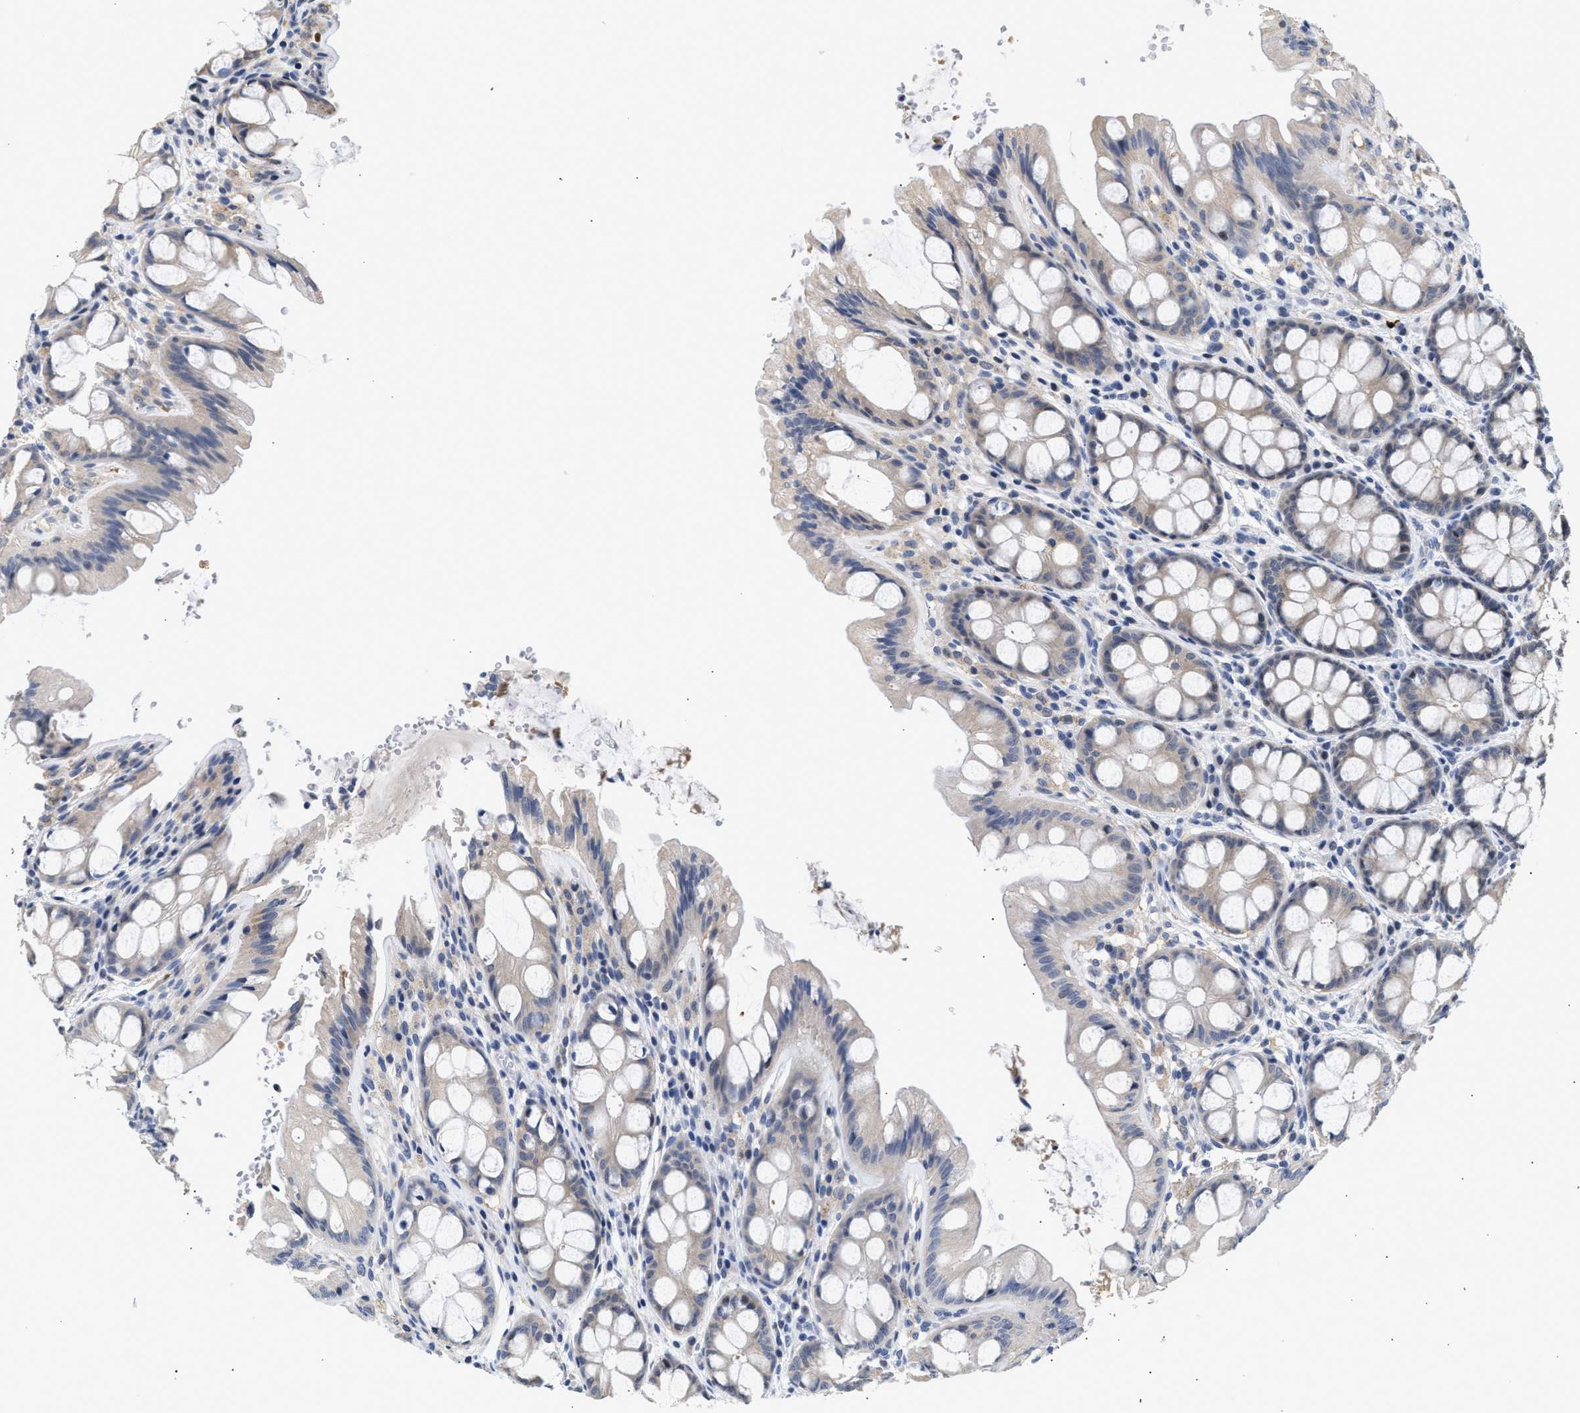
{"staining": {"intensity": "negative", "quantity": "none", "location": "none"}, "tissue": "colon", "cell_type": "Endothelial cells", "image_type": "normal", "snomed": [{"axis": "morphology", "description": "Normal tissue, NOS"}, {"axis": "topography", "description": "Colon"}], "caption": "Image shows no protein staining in endothelial cells of benign colon. (Immunohistochemistry (ihc), brightfield microscopy, high magnification).", "gene": "PPM1L", "patient": {"sex": "male", "age": 47}}